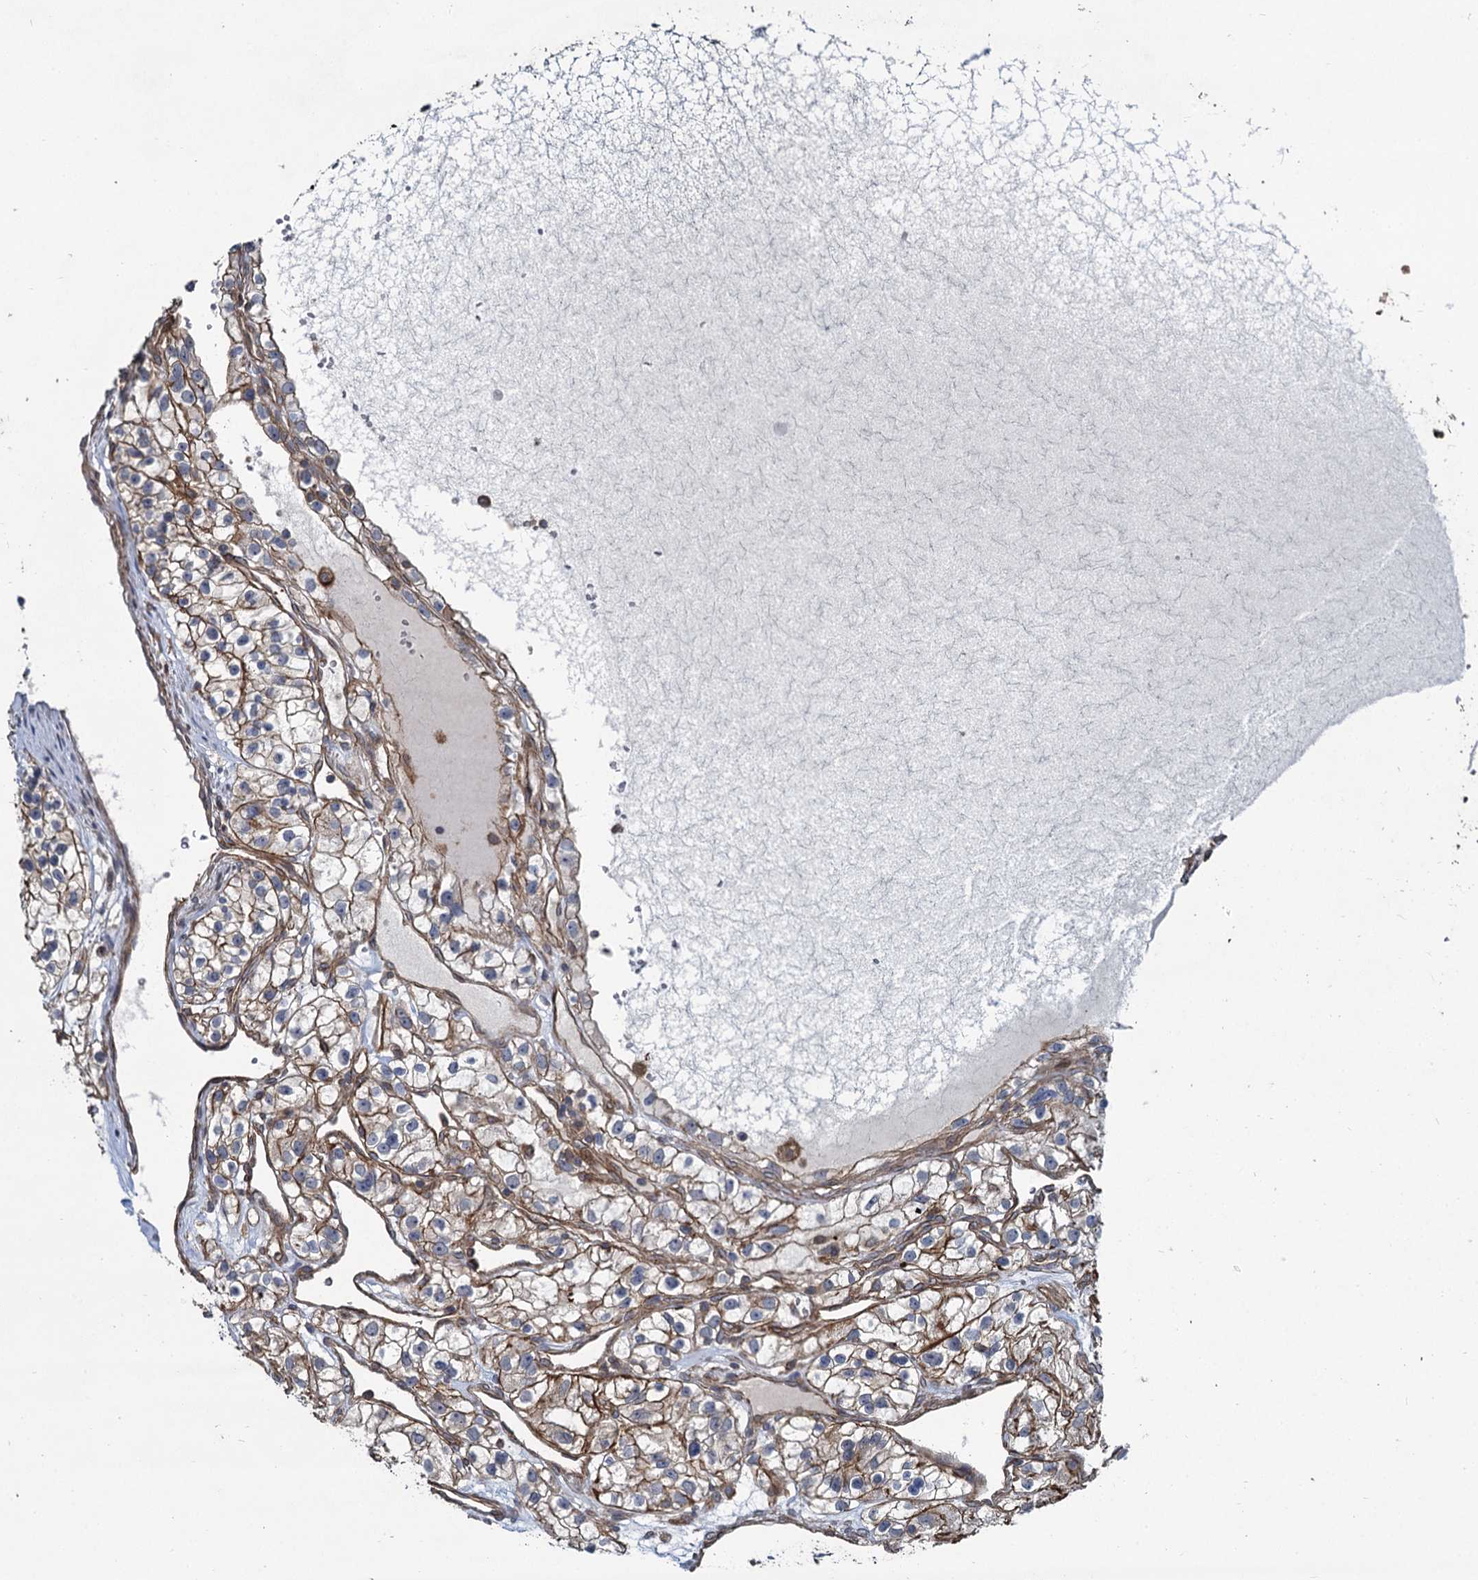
{"staining": {"intensity": "weak", "quantity": ">75%", "location": "cytoplasmic/membranous"}, "tissue": "renal cancer", "cell_type": "Tumor cells", "image_type": "cancer", "snomed": [{"axis": "morphology", "description": "Adenocarcinoma, NOS"}, {"axis": "topography", "description": "Kidney"}], "caption": "Protein expression analysis of human renal cancer (adenocarcinoma) reveals weak cytoplasmic/membranous expression in about >75% of tumor cells. The protein is stained brown, and the nuclei are stained in blue (DAB (3,3'-diaminobenzidine) IHC with brightfield microscopy, high magnification).", "gene": "SVIP", "patient": {"sex": "female", "age": 57}}